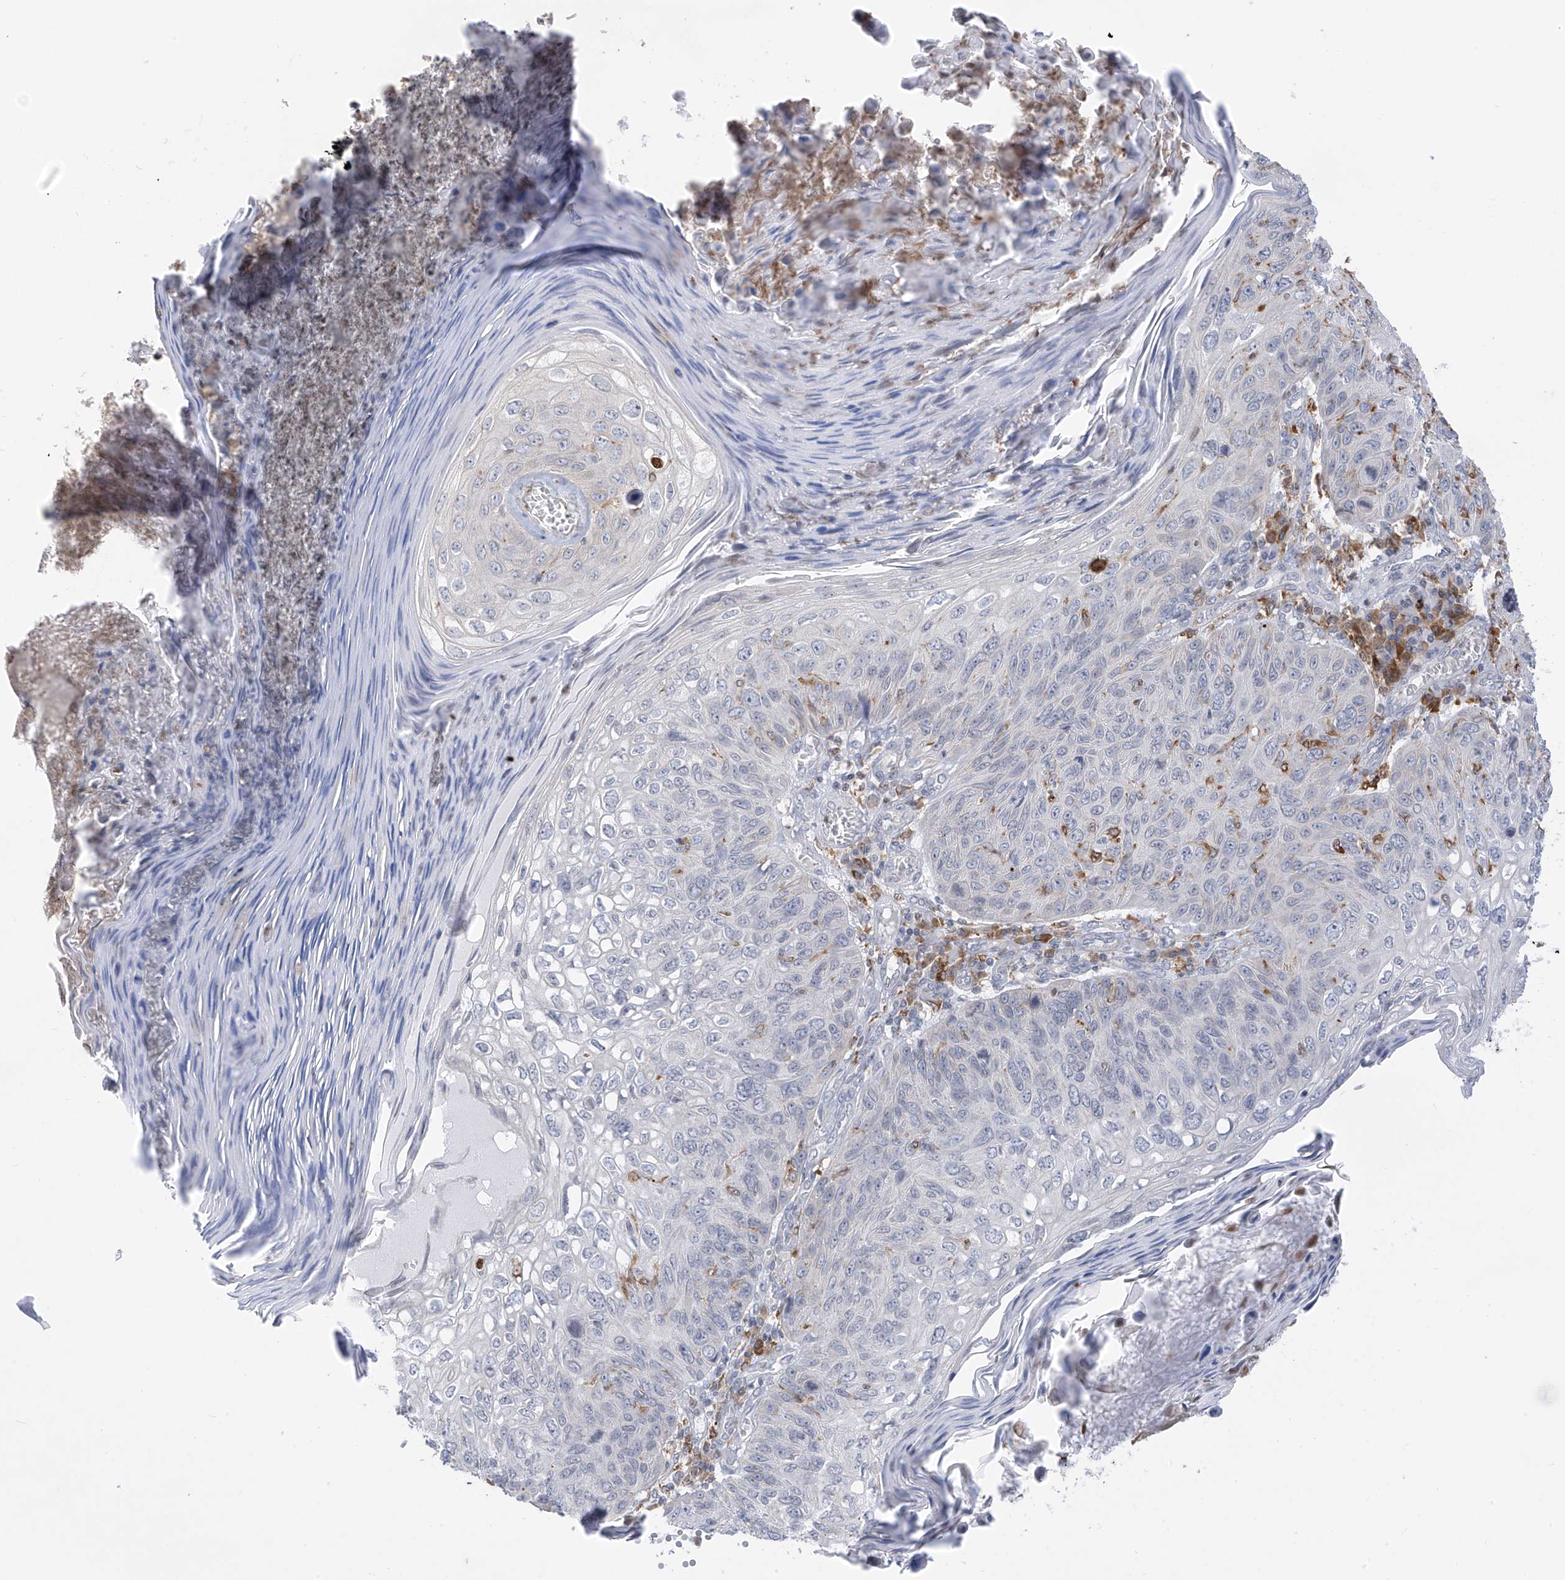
{"staining": {"intensity": "negative", "quantity": "none", "location": "none"}, "tissue": "skin cancer", "cell_type": "Tumor cells", "image_type": "cancer", "snomed": [{"axis": "morphology", "description": "Squamous cell carcinoma, NOS"}, {"axis": "topography", "description": "Skin"}], "caption": "Tumor cells are negative for brown protein staining in skin squamous cell carcinoma. The staining is performed using DAB (3,3'-diaminobenzidine) brown chromogen with nuclei counter-stained in using hematoxylin.", "gene": "TBXAS1", "patient": {"sex": "female", "age": 90}}